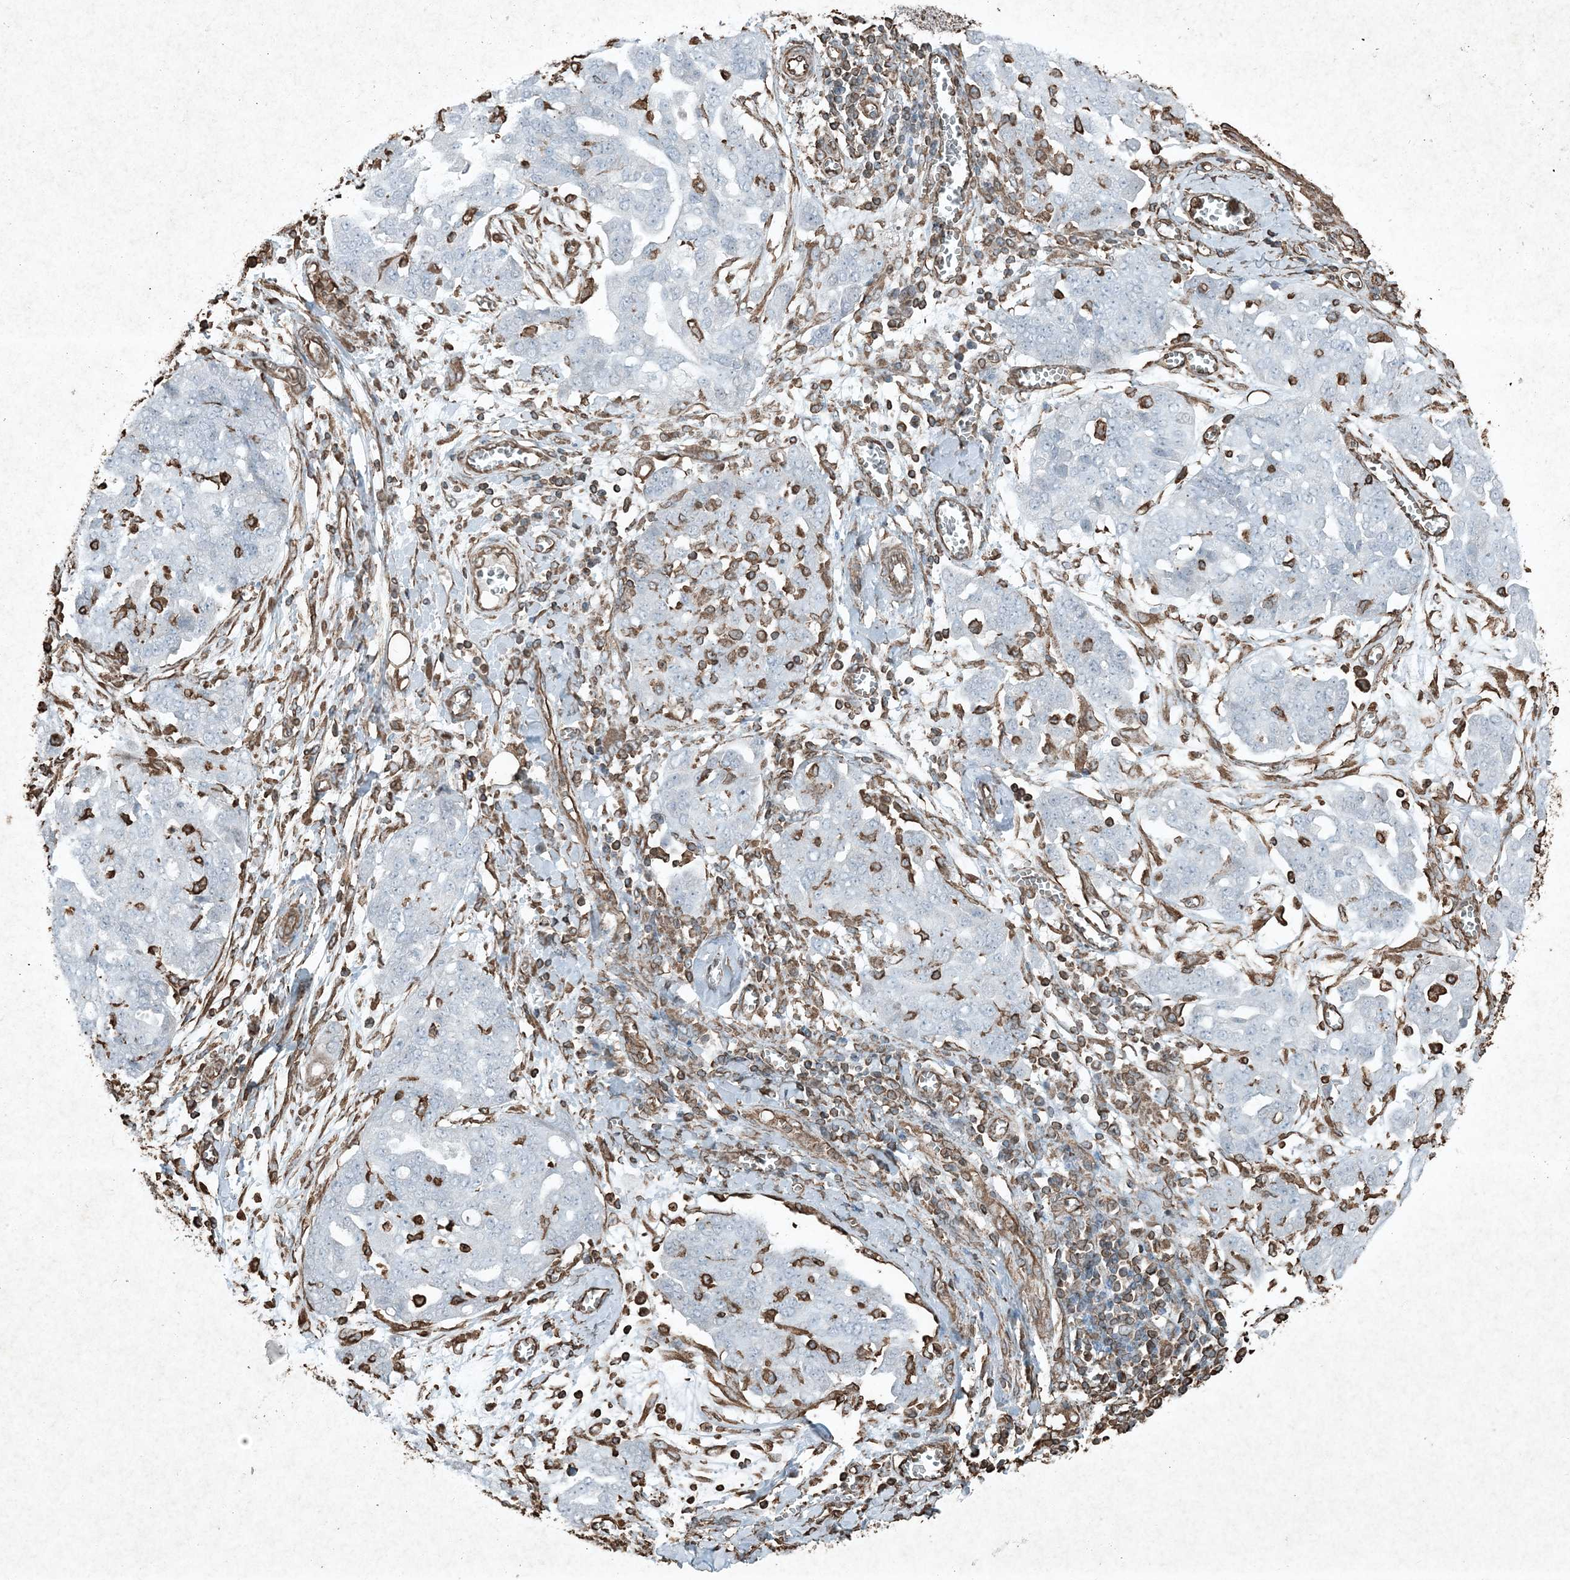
{"staining": {"intensity": "negative", "quantity": "none", "location": "none"}, "tissue": "ovarian cancer", "cell_type": "Tumor cells", "image_type": "cancer", "snomed": [{"axis": "morphology", "description": "Cystadenocarcinoma, serous, NOS"}, {"axis": "topography", "description": "Soft tissue"}, {"axis": "topography", "description": "Ovary"}], "caption": "Immunohistochemistry (IHC) image of neoplastic tissue: ovarian cancer (serous cystadenocarcinoma) stained with DAB exhibits no significant protein positivity in tumor cells.", "gene": "RYK", "patient": {"sex": "female", "age": 57}}